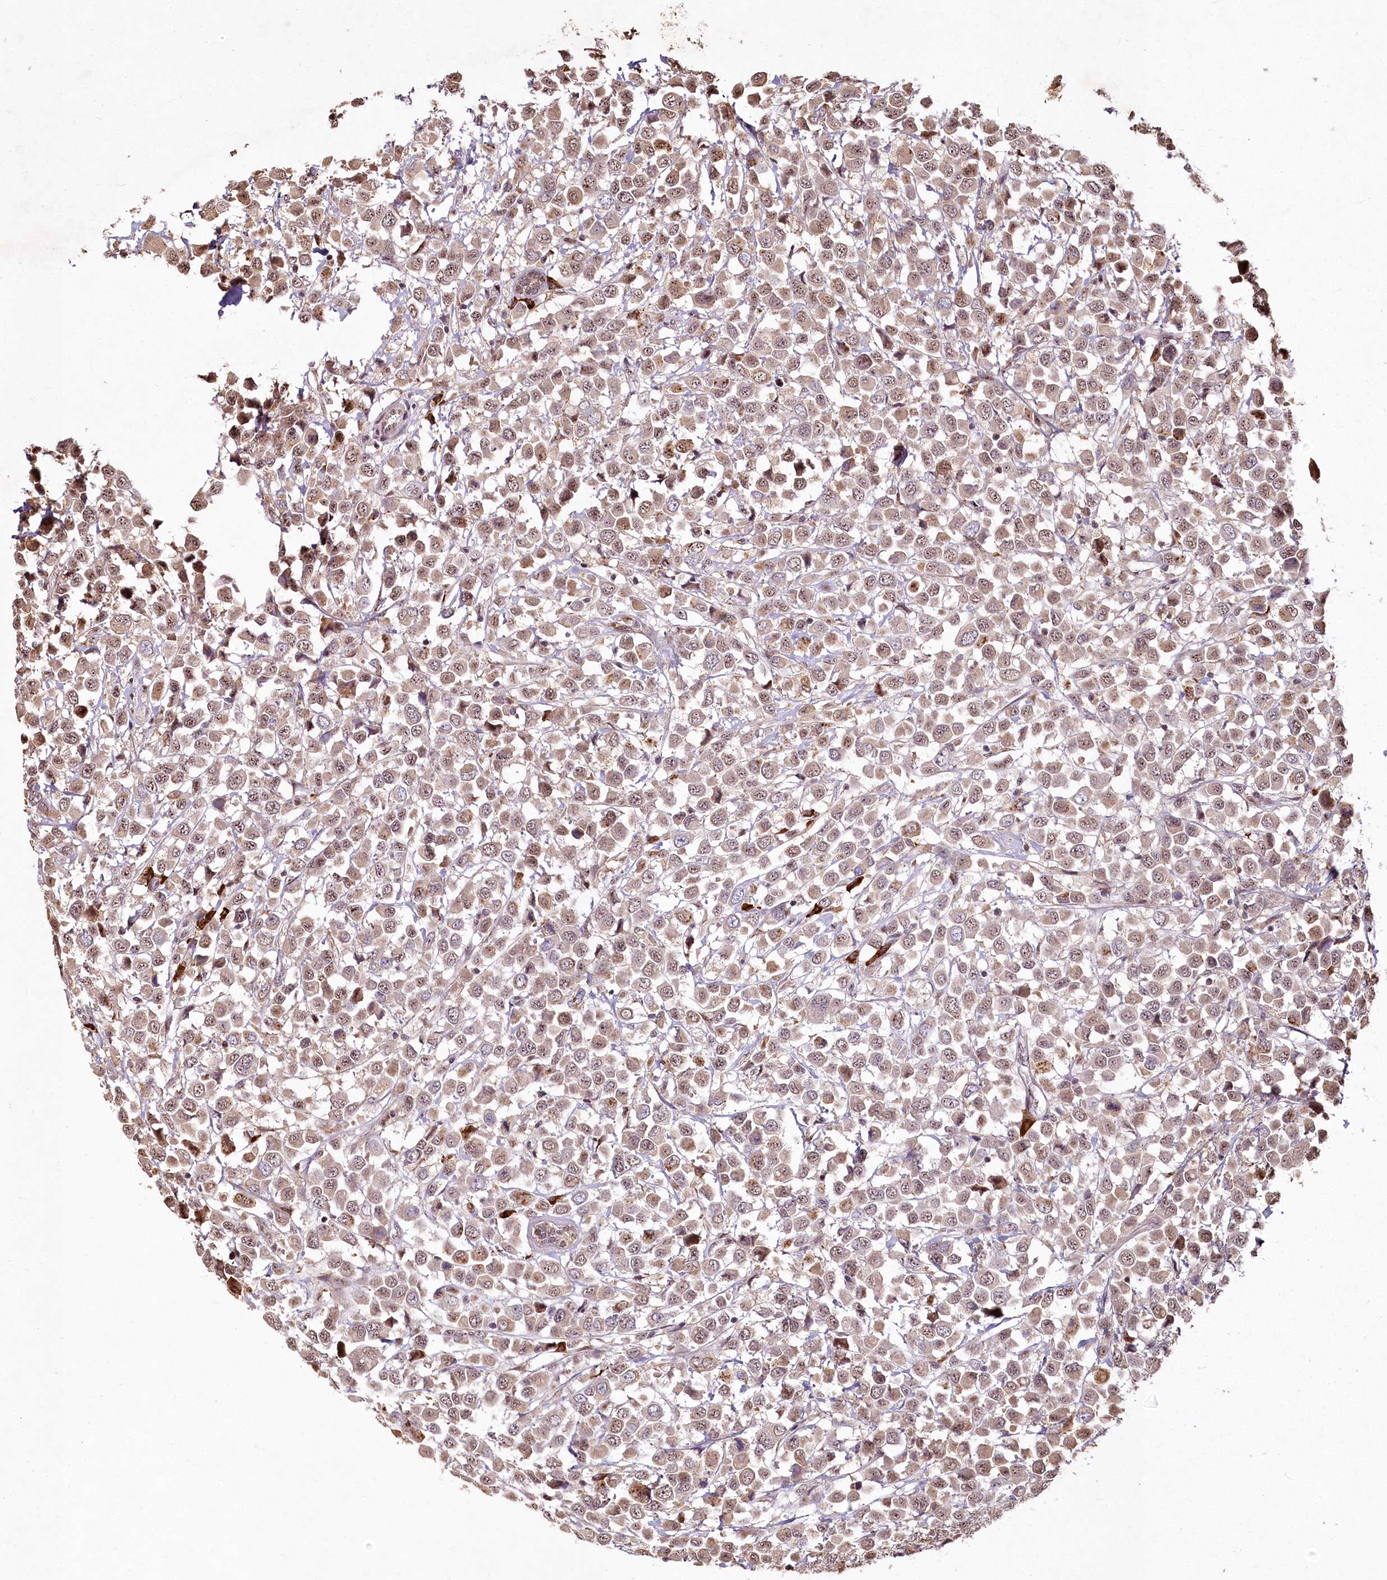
{"staining": {"intensity": "weak", "quantity": ">75%", "location": "cytoplasmic/membranous,nuclear"}, "tissue": "breast cancer", "cell_type": "Tumor cells", "image_type": "cancer", "snomed": [{"axis": "morphology", "description": "Duct carcinoma"}, {"axis": "topography", "description": "Breast"}], "caption": "Immunohistochemical staining of breast cancer demonstrates weak cytoplasmic/membranous and nuclear protein staining in approximately >75% of tumor cells. Nuclei are stained in blue.", "gene": "PYROXD1", "patient": {"sex": "female", "age": 61}}